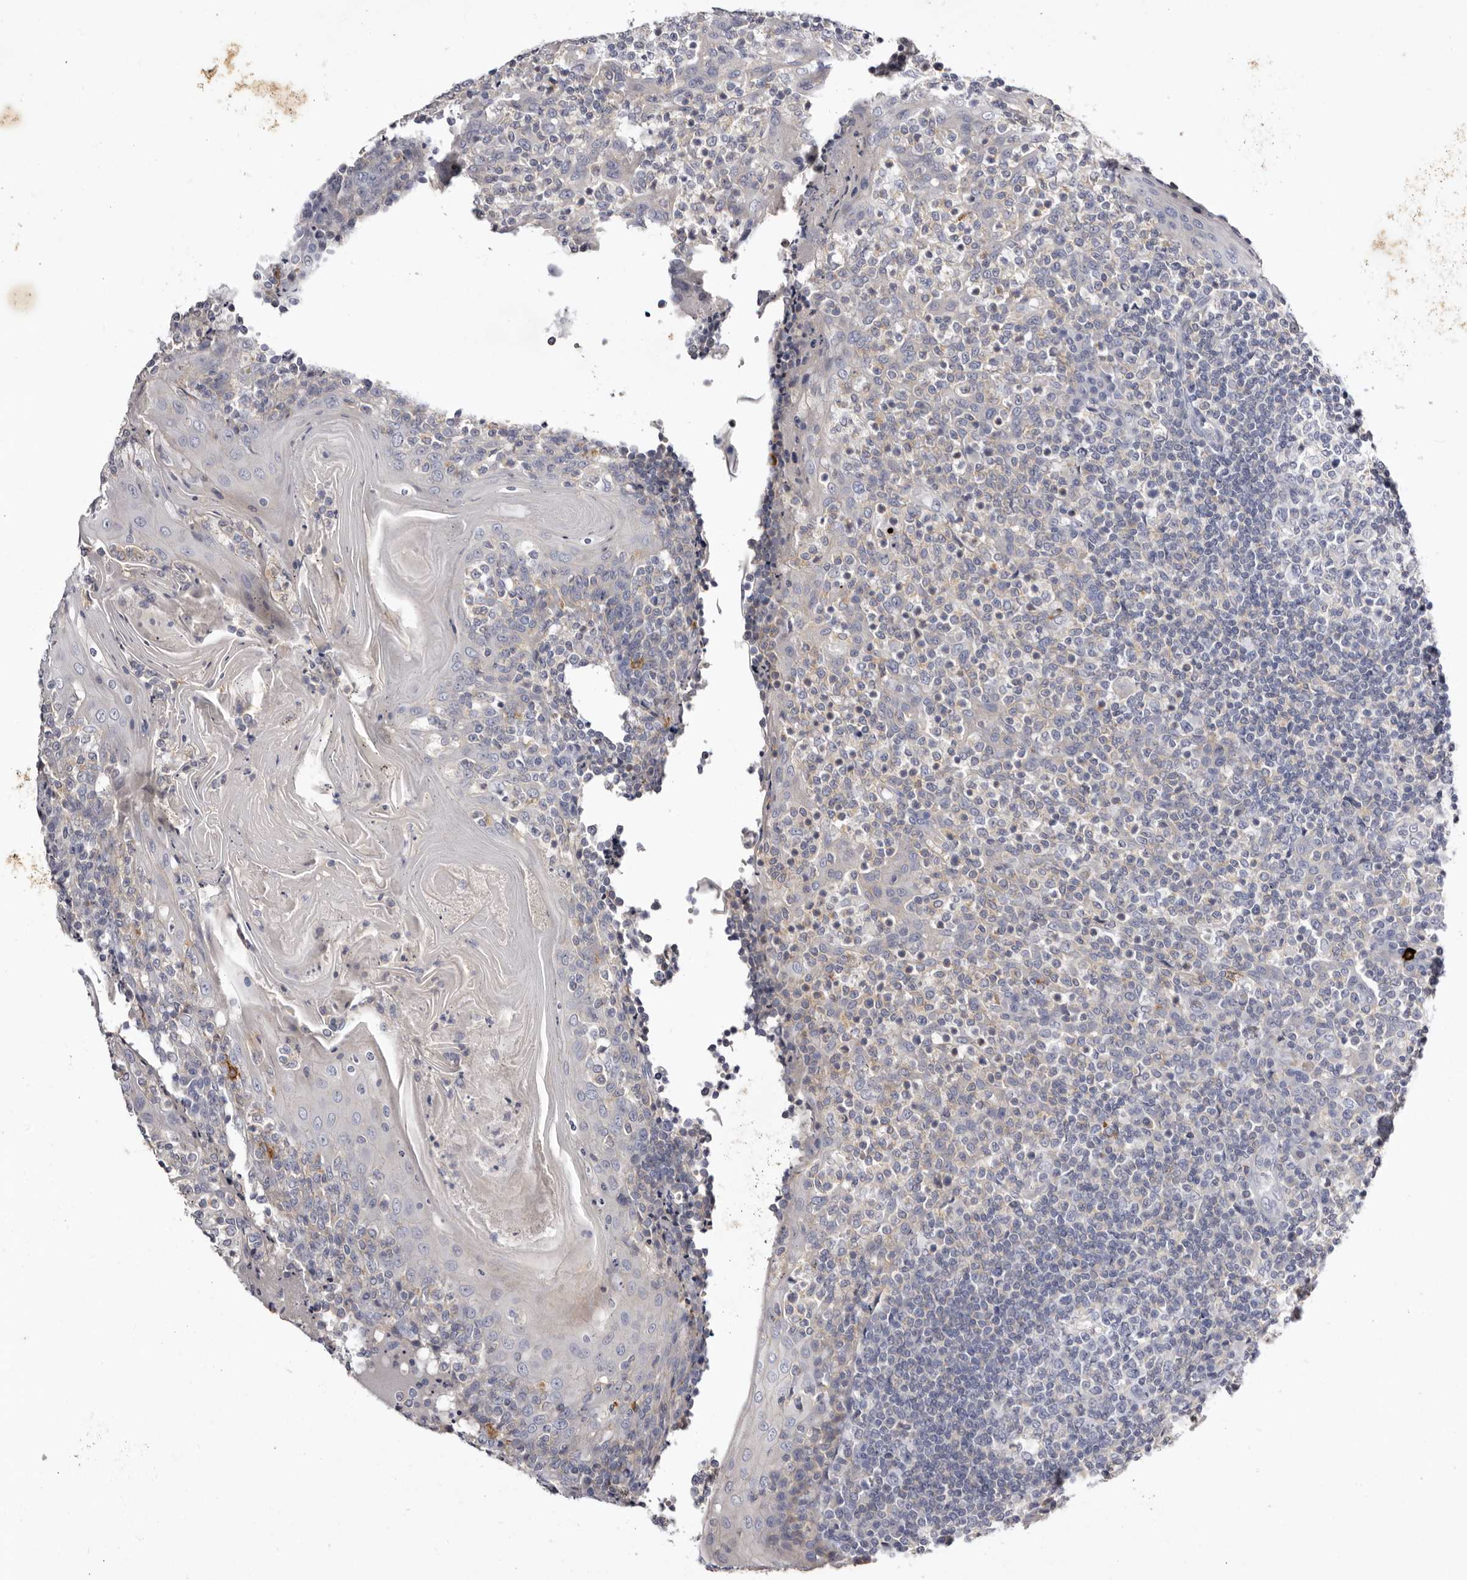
{"staining": {"intensity": "negative", "quantity": "none", "location": "none"}, "tissue": "tonsil", "cell_type": "Germinal center cells", "image_type": "normal", "snomed": [{"axis": "morphology", "description": "Normal tissue, NOS"}, {"axis": "topography", "description": "Tonsil"}], "caption": "High power microscopy histopathology image of an immunohistochemistry (IHC) histopathology image of unremarkable tonsil, revealing no significant expression in germinal center cells. (IHC, brightfield microscopy, high magnification).", "gene": "S1PR5", "patient": {"sex": "female", "age": 19}}